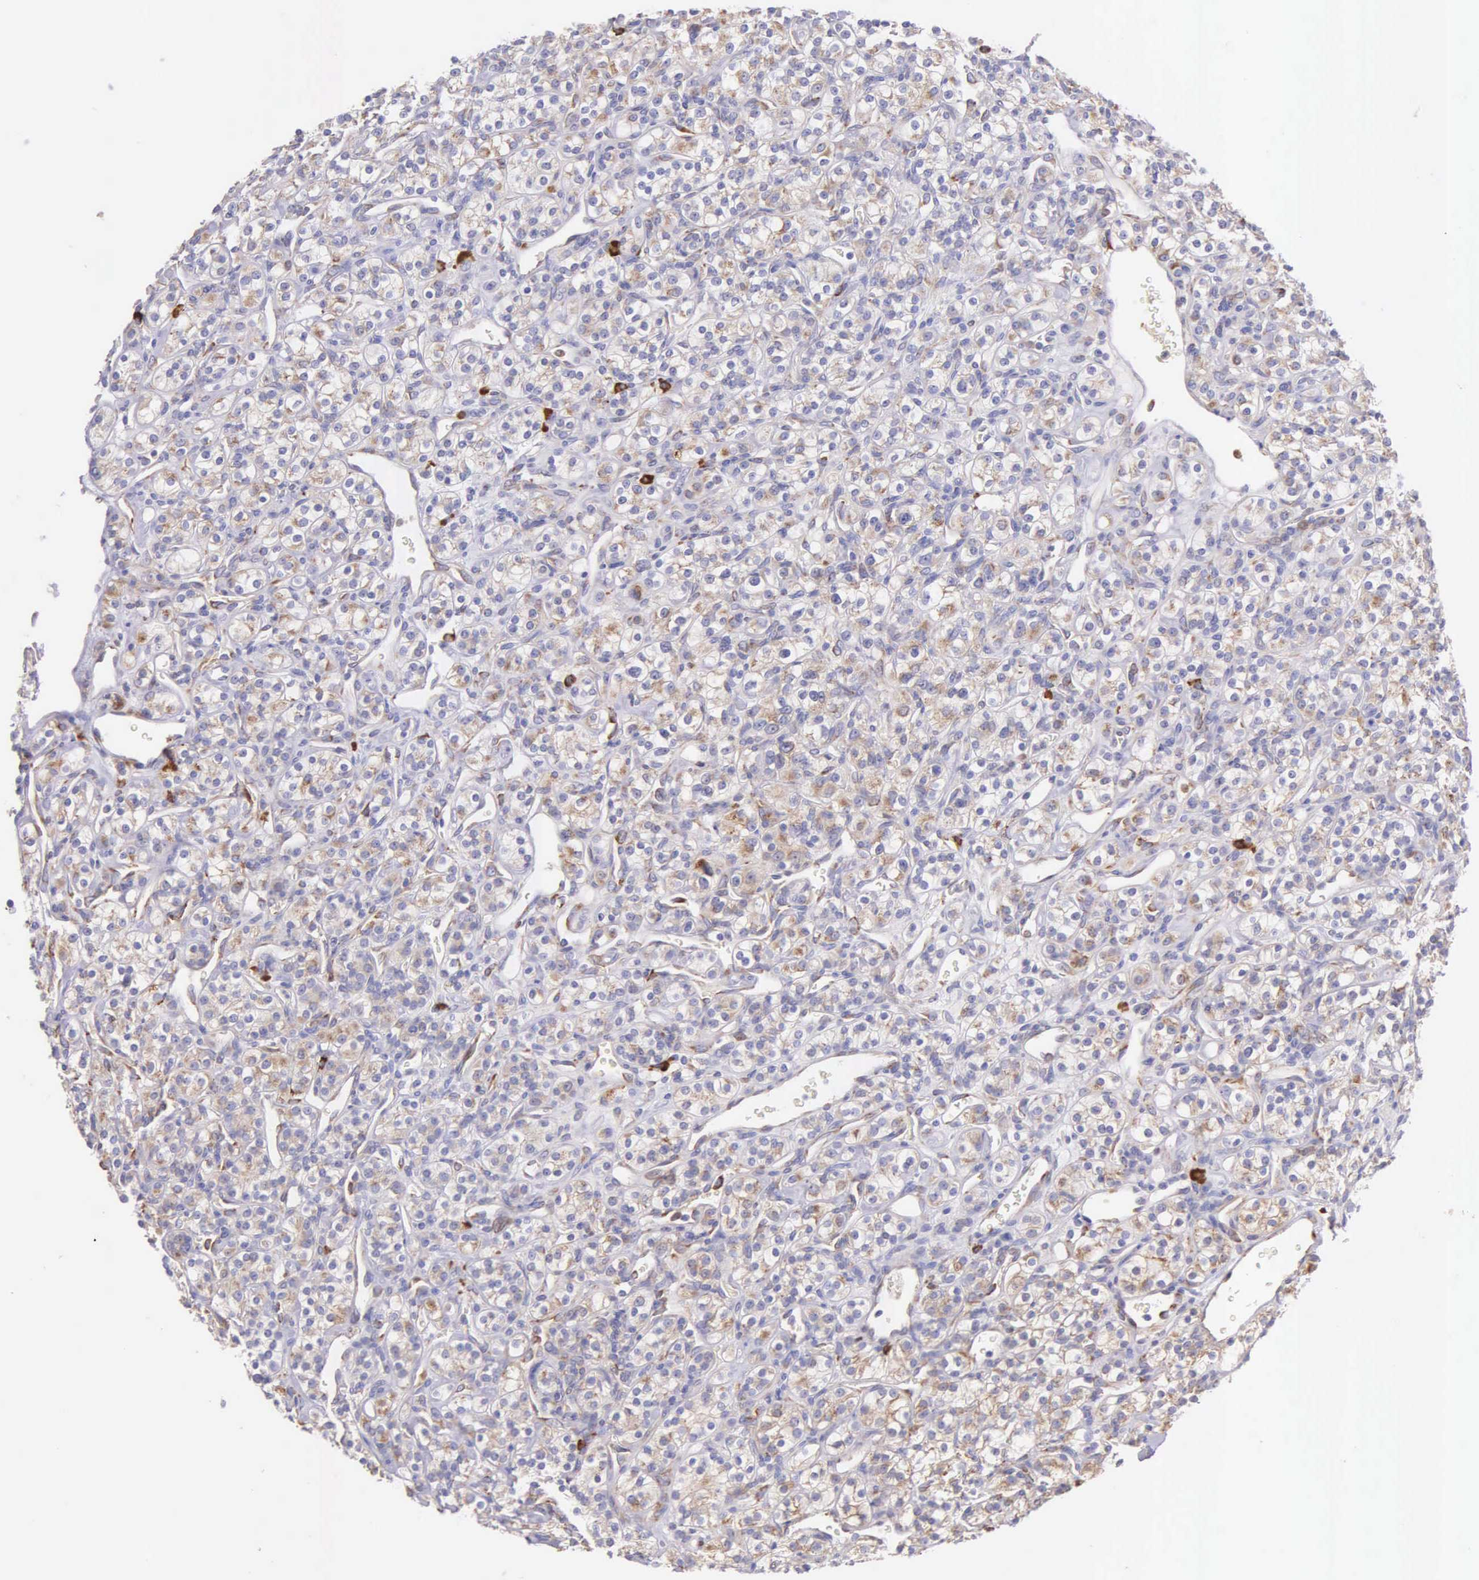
{"staining": {"intensity": "weak", "quantity": "25%-75%", "location": "cytoplasmic/membranous"}, "tissue": "renal cancer", "cell_type": "Tumor cells", "image_type": "cancer", "snomed": [{"axis": "morphology", "description": "Adenocarcinoma, NOS"}, {"axis": "topography", "description": "Kidney"}], "caption": "A low amount of weak cytoplasmic/membranous expression is identified in about 25%-75% of tumor cells in renal adenocarcinoma tissue. (Brightfield microscopy of DAB IHC at high magnification).", "gene": "CKAP4", "patient": {"sex": "male", "age": 77}}